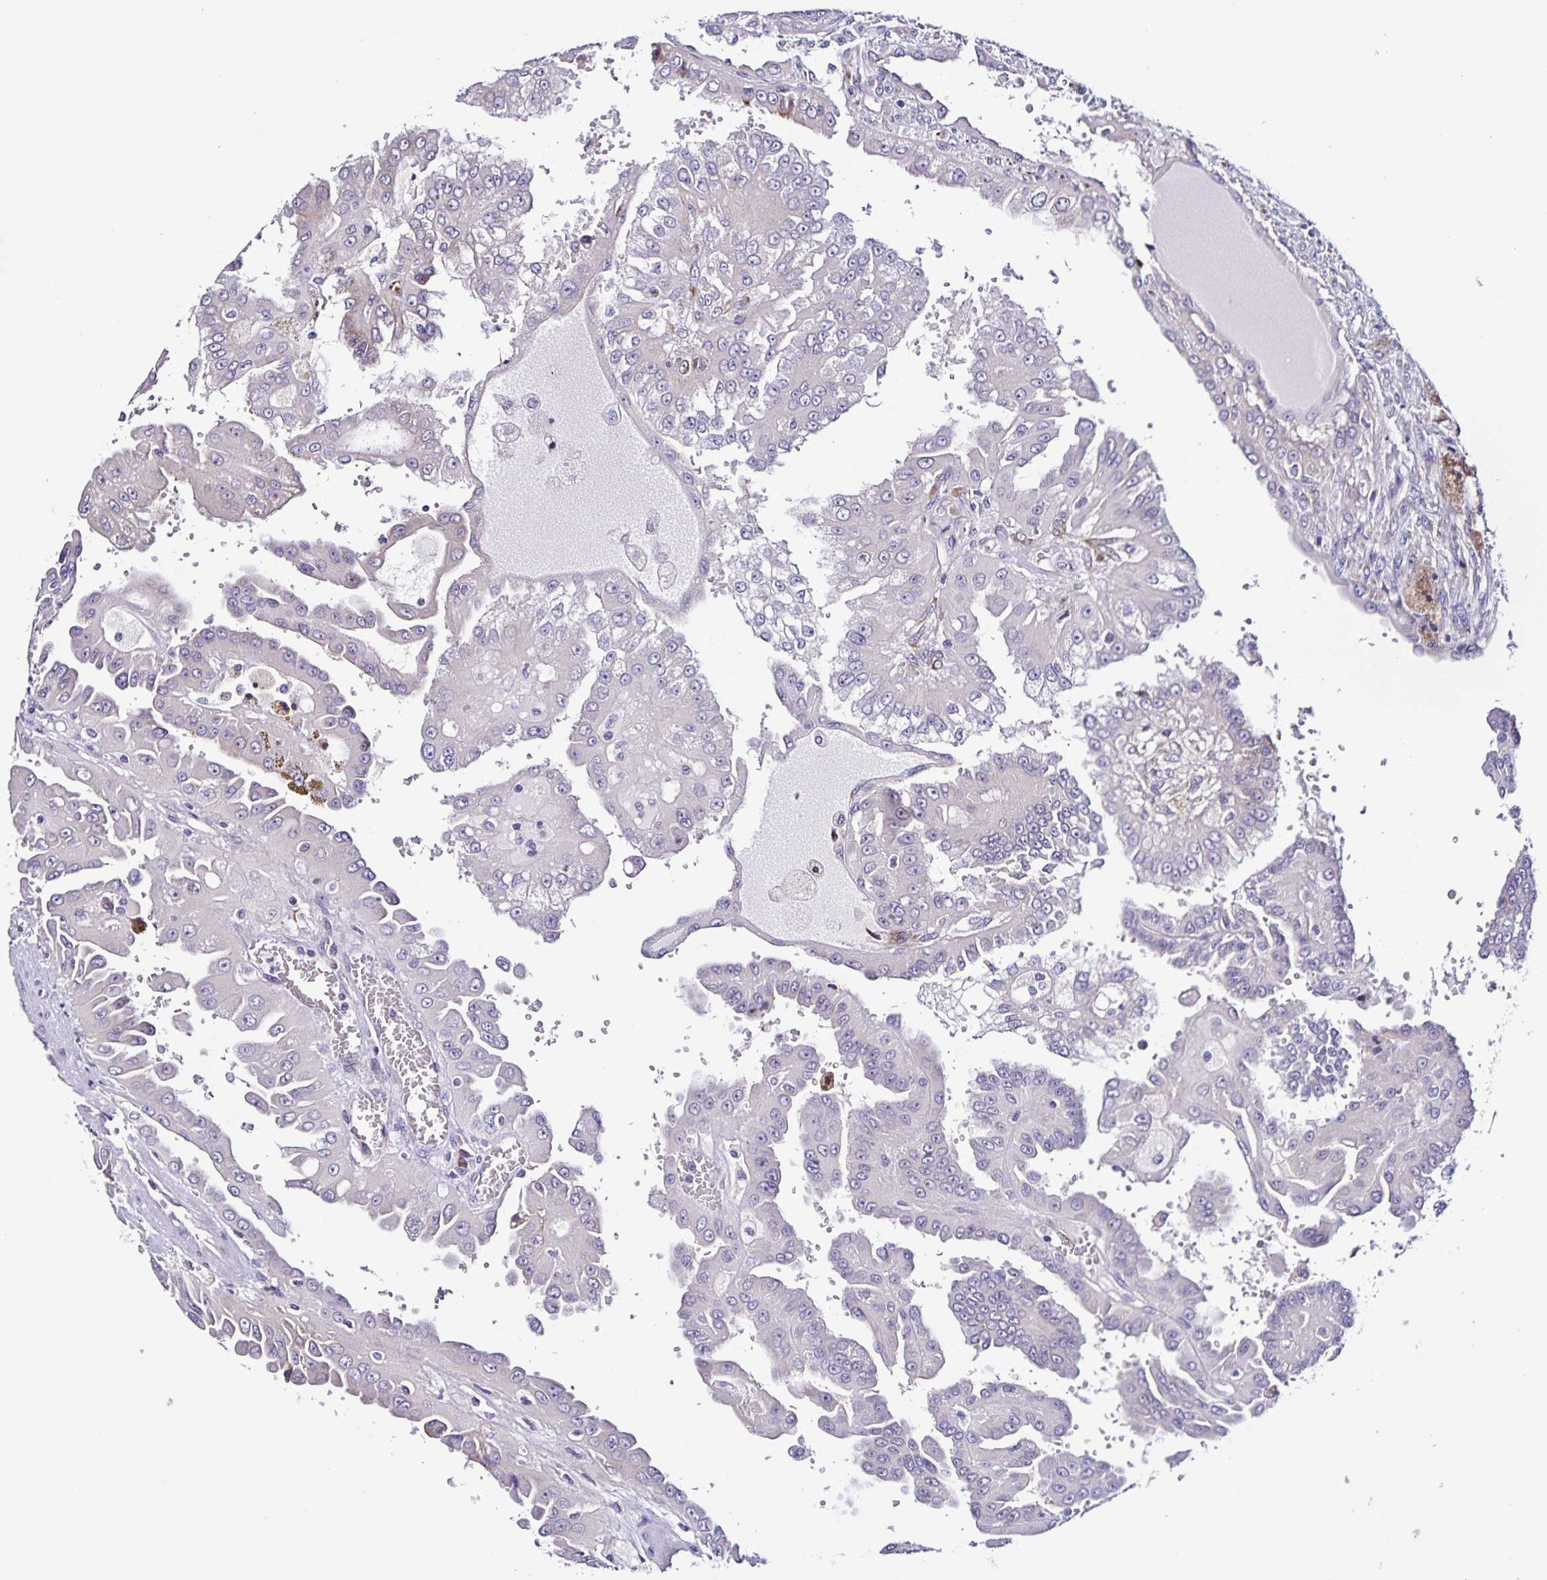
{"staining": {"intensity": "negative", "quantity": "none", "location": "none"}, "tissue": "renal cancer", "cell_type": "Tumor cells", "image_type": "cancer", "snomed": [{"axis": "morphology", "description": "Adenocarcinoma, NOS"}, {"axis": "topography", "description": "Kidney"}], "caption": "IHC micrograph of human renal adenocarcinoma stained for a protein (brown), which exhibits no staining in tumor cells.", "gene": "RNFT2", "patient": {"sex": "male", "age": 58}}